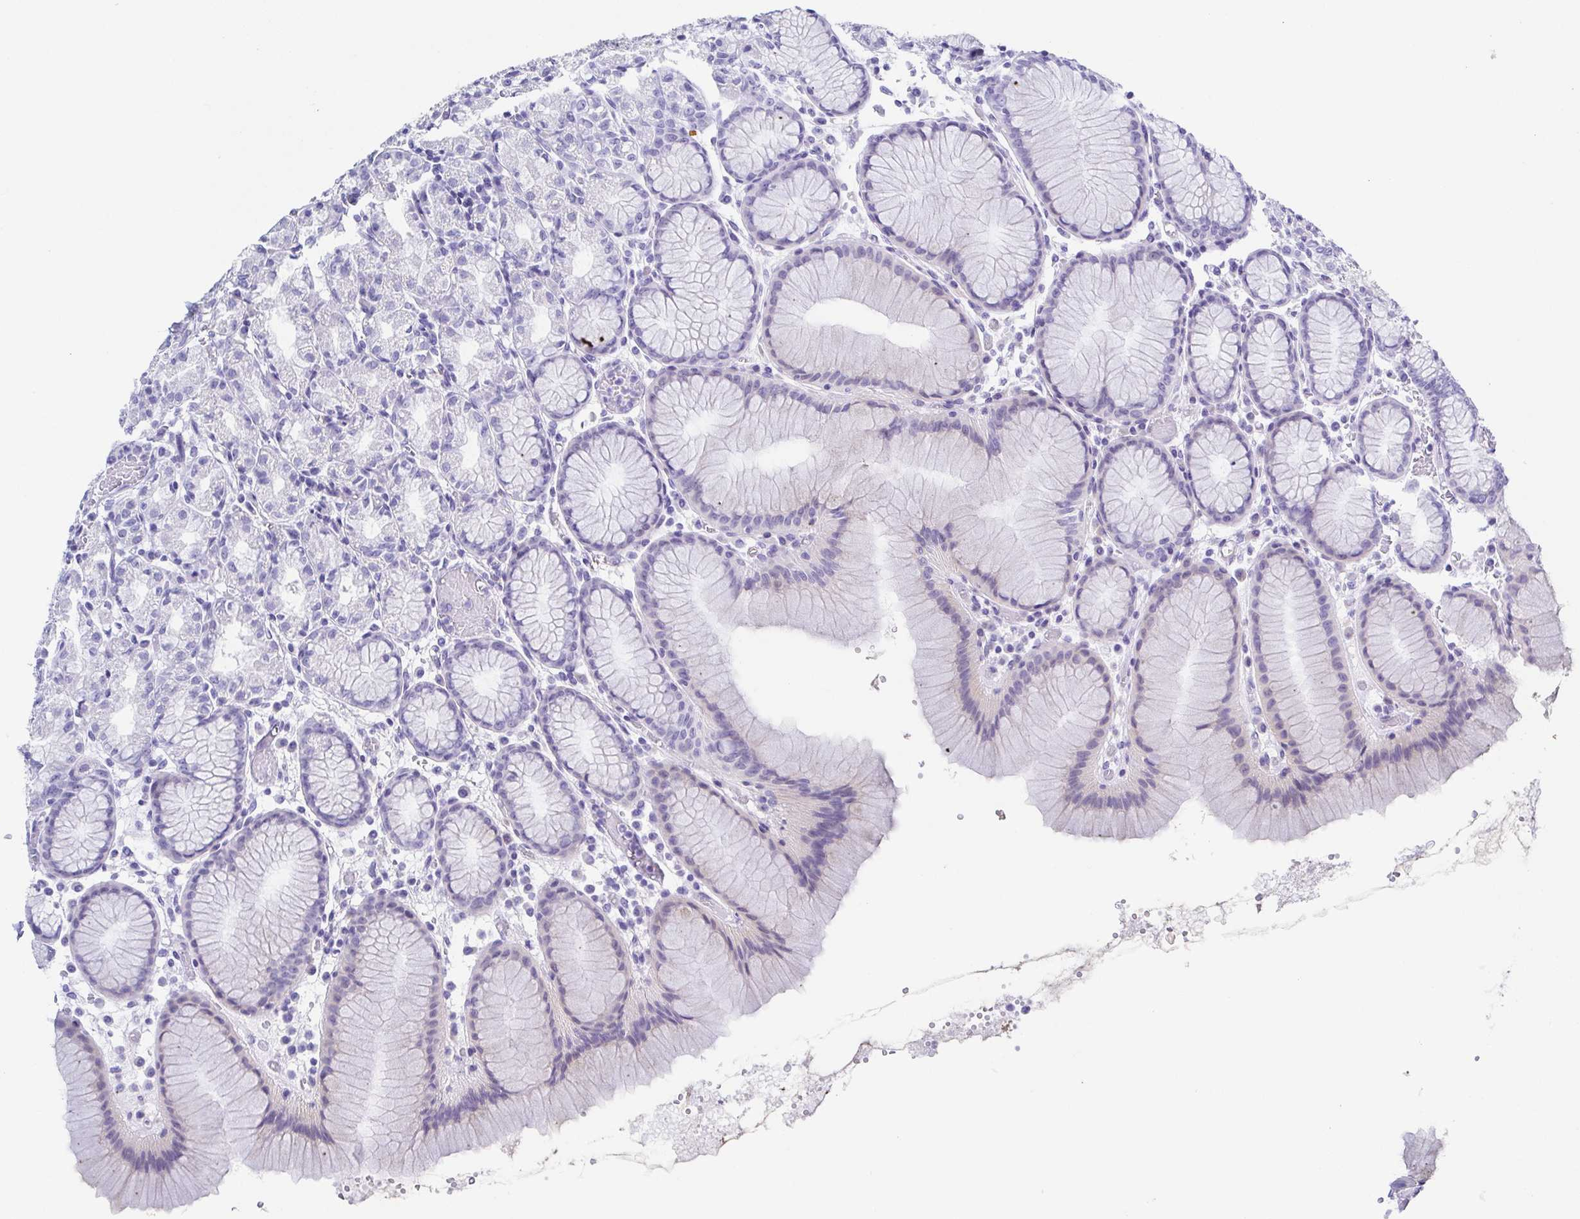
{"staining": {"intensity": "negative", "quantity": "none", "location": "none"}, "tissue": "stomach", "cell_type": "Glandular cells", "image_type": "normal", "snomed": [{"axis": "morphology", "description": "Normal tissue, NOS"}, {"axis": "topography", "description": "Stomach"}], "caption": "Histopathology image shows no significant protein positivity in glandular cells of unremarkable stomach.", "gene": "TNNT2", "patient": {"sex": "female", "age": 57}}